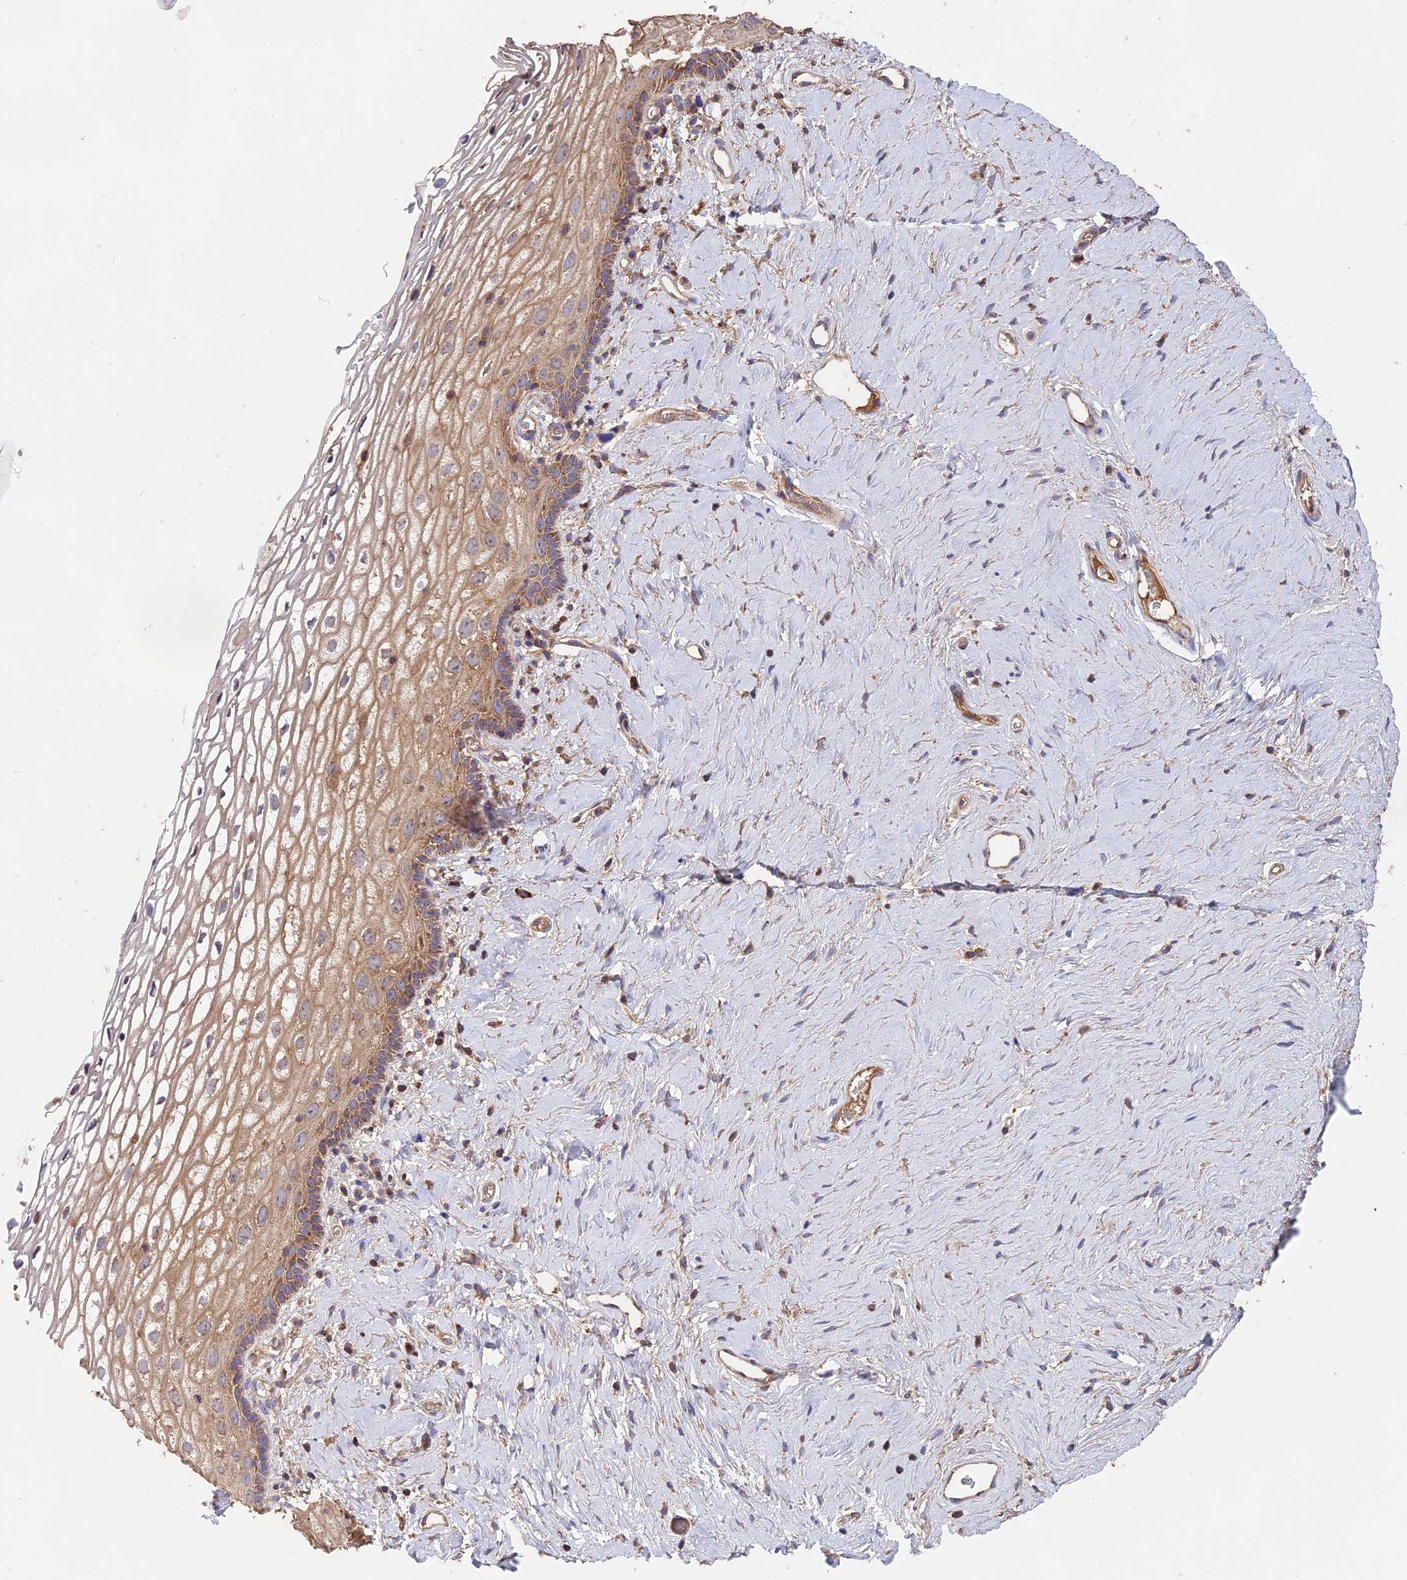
{"staining": {"intensity": "moderate", "quantity": ">75%", "location": "cytoplasmic/membranous"}, "tissue": "vagina", "cell_type": "Squamous epithelial cells", "image_type": "normal", "snomed": [{"axis": "morphology", "description": "Normal tissue, NOS"}, {"axis": "morphology", "description": "Adenocarcinoma, NOS"}, {"axis": "topography", "description": "Rectum"}, {"axis": "topography", "description": "Vagina"}], "caption": "This is a micrograph of immunohistochemistry staining of normal vagina, which shows moderate expression in the cytoplasmic/membranous of squamous epithelial cells.", "gene": "NUDT8", "patient": {"sex": "female", "age": 71}}